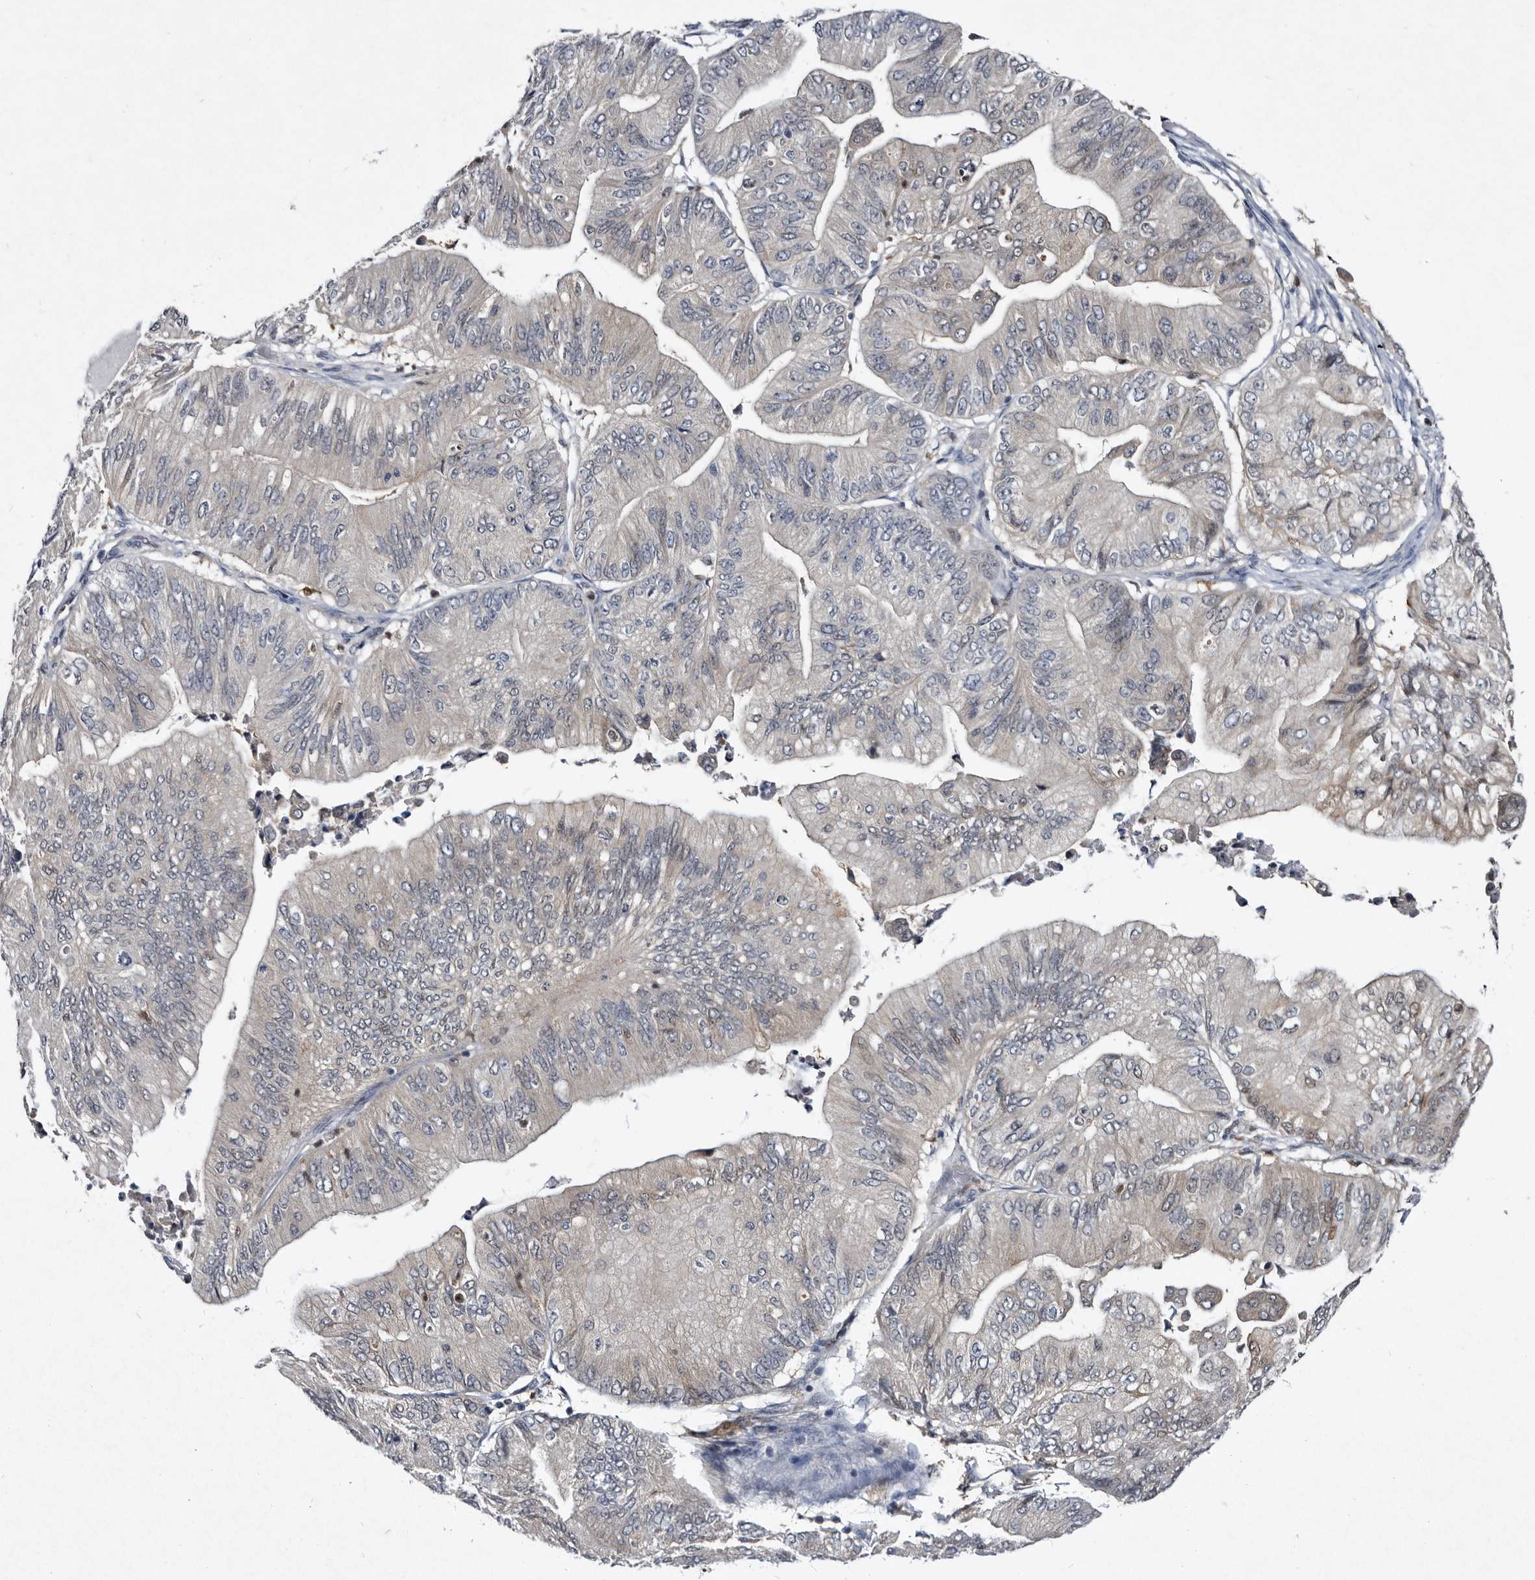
{"staining": {"intensity": "negative", "quantity": "none", "location": "none"}, "tissue": "ovarian cancer", "cell_type": "Tumor cells", "image_type": "cancer", "snomed": [{"axis": "morphology", "description": "Cystadenocarcinoma, mucinous, NOS"}, {"axis": "topography", "description": "Ovary"}], "caption": "A high-resolution histopathology image shows immunohistochemistry (IHC) staining of ovarian mucinous cystadenocarcinoma, which exhibits no significant staining in tumor cells. The staining was performed using DAB (3,3'-diaminobenzidine) to visualize the protein expression in brown, while the nuclei were stained in blue with hematoxylin (Magnification: 20x).", "gene": "SERPINB8", "patient": {"sex": "female", "age": 61}}